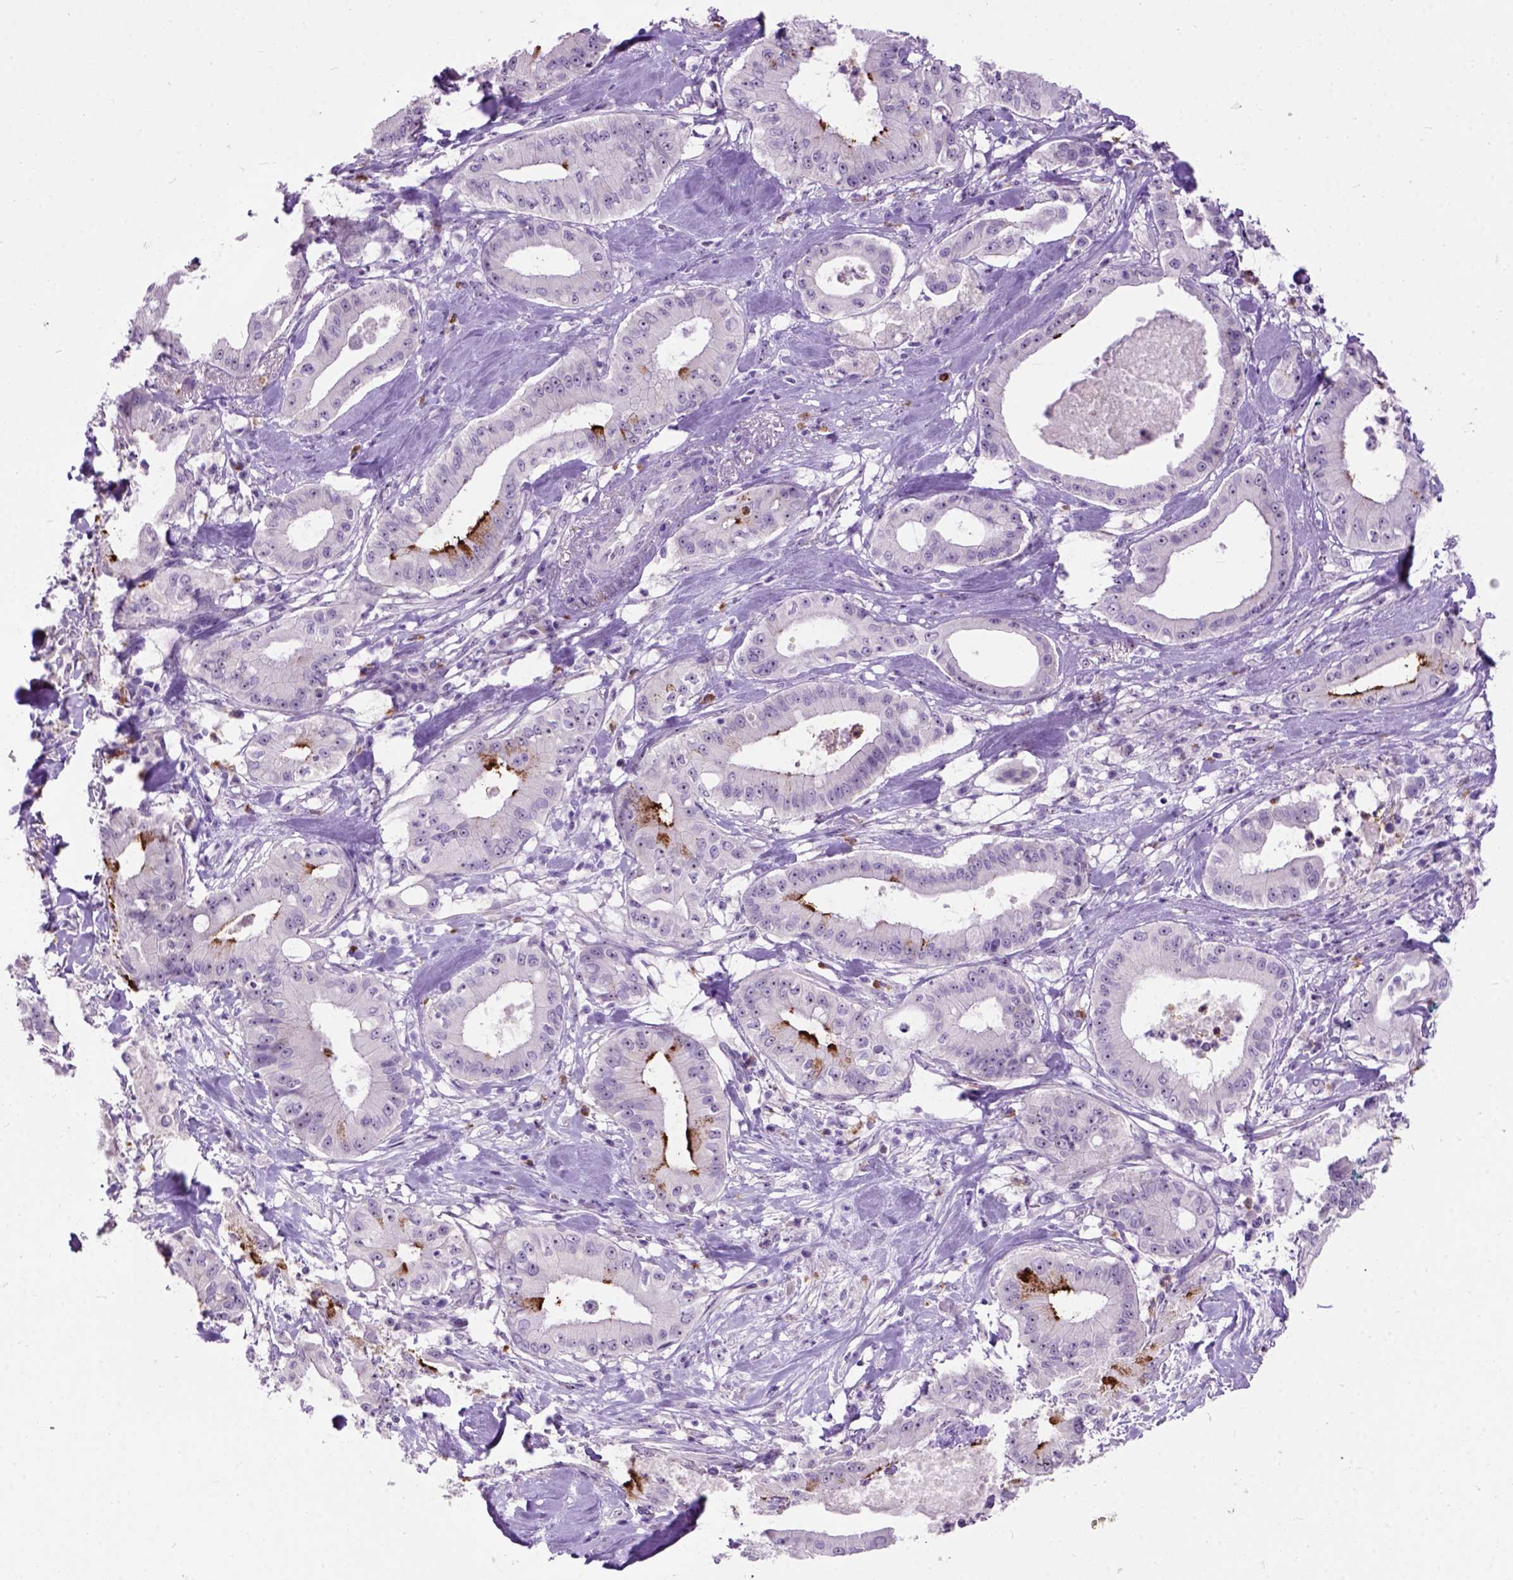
{"staining": {"intensity": "strong", "quantity": "<25%", "location": "cytoplasmic/membranous"}, "tissue": "pancreatic cancer", "cell_type": "Tumor cells", "image_type": "cancer", "snomed": [{"axis": "morphology", "description": "Adenocarcinoma, NOS"}, {"axis": "topography", "description": "Pancreas"}], "caption": "Immunohistochemical staining of pancreatic adenocarcinoma exhibits medium levels of strong cytoplasmic/membranous positivity in approximately <25% of tumor cells. Using DAB (brown) and hematoxylin (blue) stains, captured at high magnification using brightfield microscopy.", "gene": "MAPT", "patient": {"sex": "male", "age": 71}}